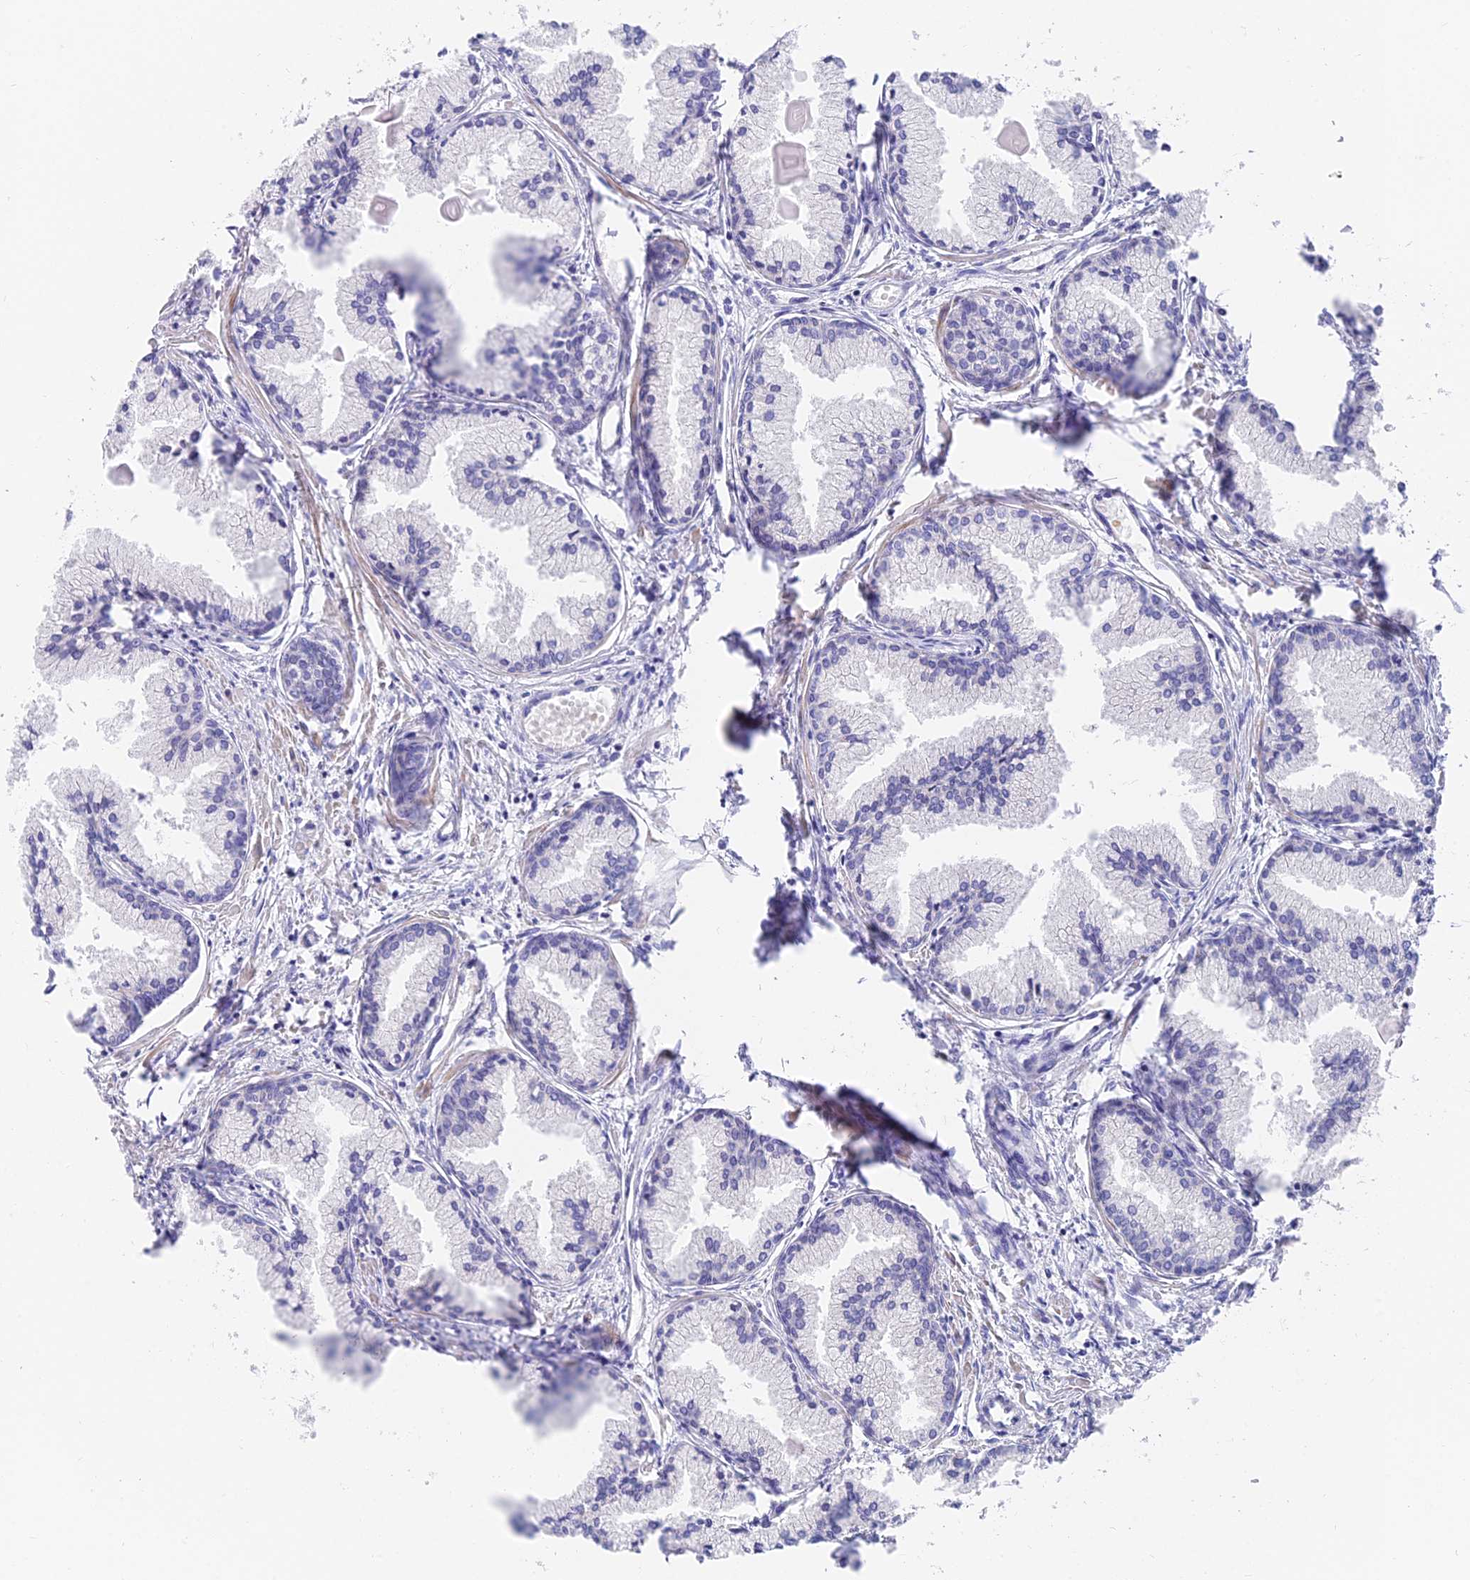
{"staining": {"intensity": "negative", "quantity": "none", "location": "none"}, "tissue": "prostate cancer", "cell_type": "Tumor cells", "image_type": "cancer", "snomed": [{"axis": "morphology", "description": "Adenocarcinoma, High grade"}, {"axis": "topography", "description": "Prostate"}], "caption": "Tumor cells show no significant staining in prostate high-grade adenocarcinoma.", "gene": "MVB12A", "patient": {"sex": "male", "age": 68}}